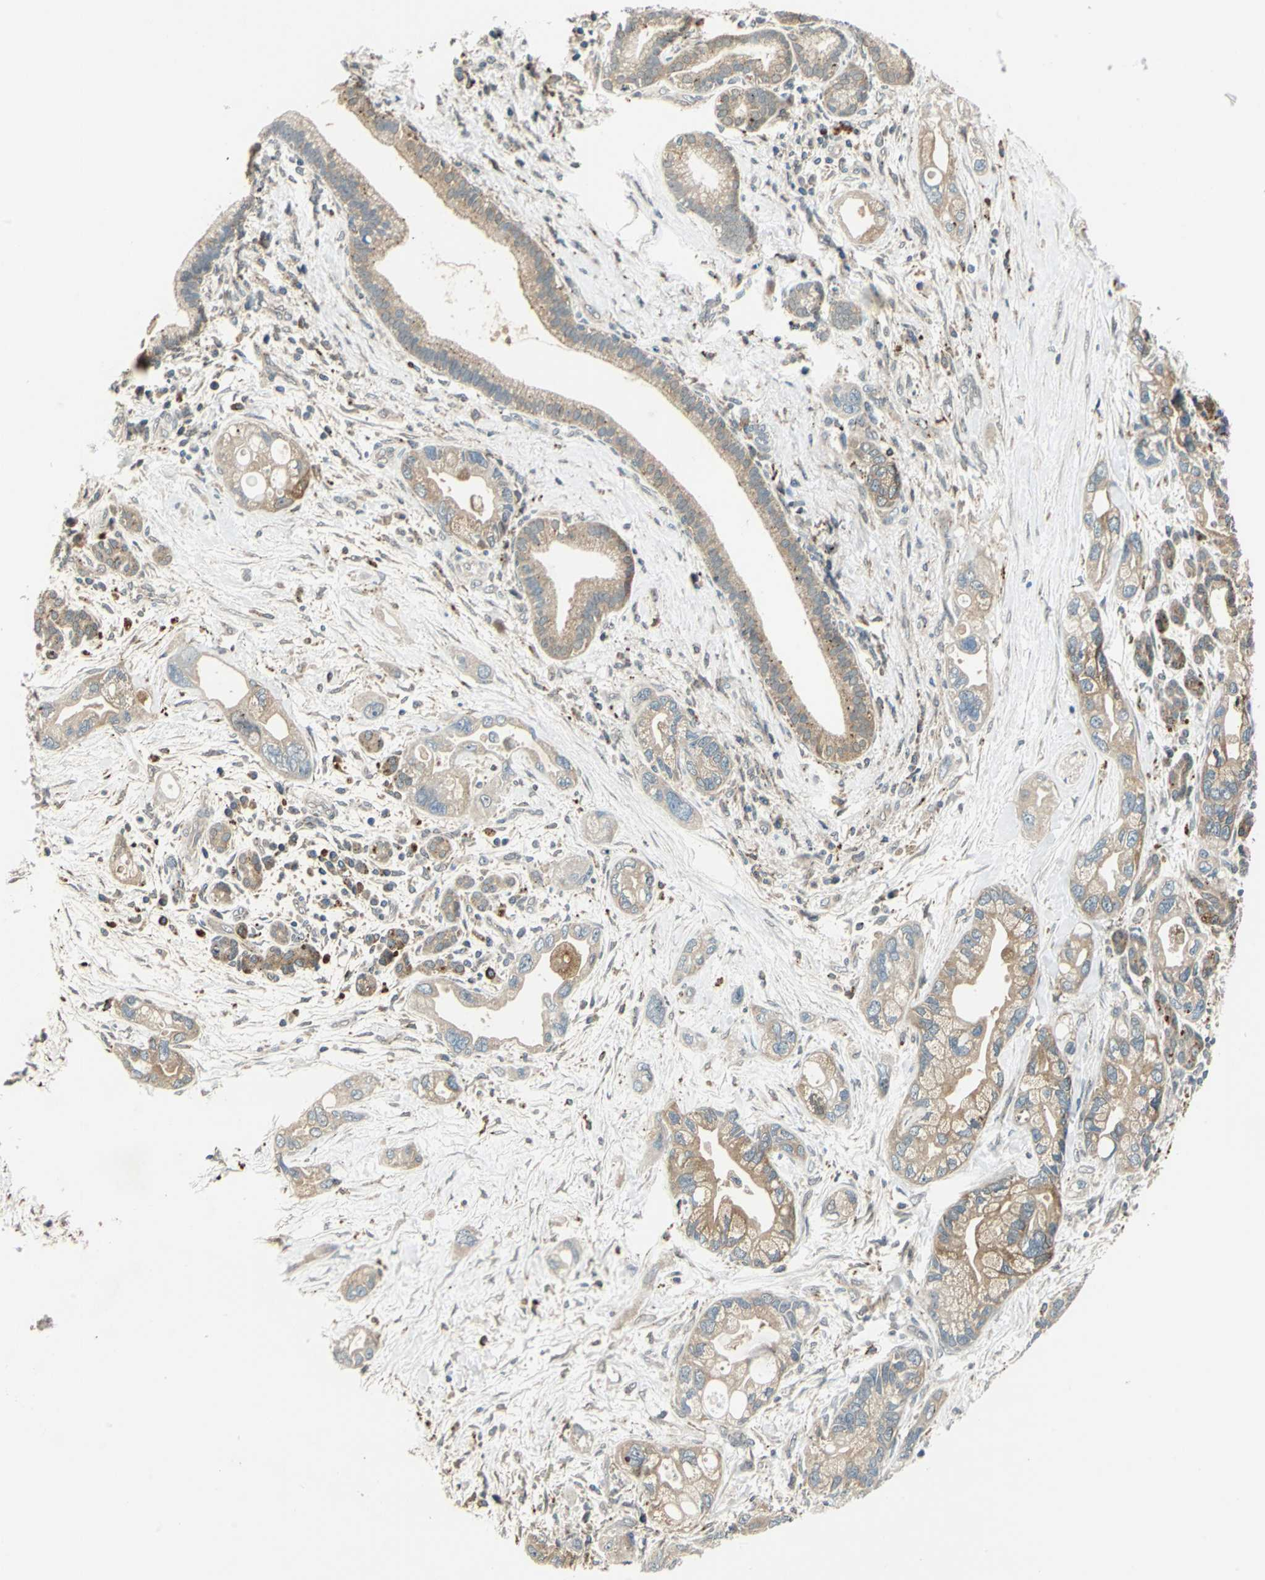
{"staining": {"intensity": "weak", "quantity": ">75%", "location": "cytoplasmic/membranous"}, "tissue": "pancreatic cancer", "cell_type": "Tumor cells", "image_type": "cancer", "snomed": [{"axis": "morphology", "description": "Adenocarcinoma, NOS"}, {"axis": "topography", "description": "Pancreas"}], "caption": "A brown stain shows weak cytoplasmic/membranous staining of a protein in pancreatic cancer (adenocarcinoma) tumor cells.", "gene": "NIT1", "patient": {"sex": "female", "age": 77}}